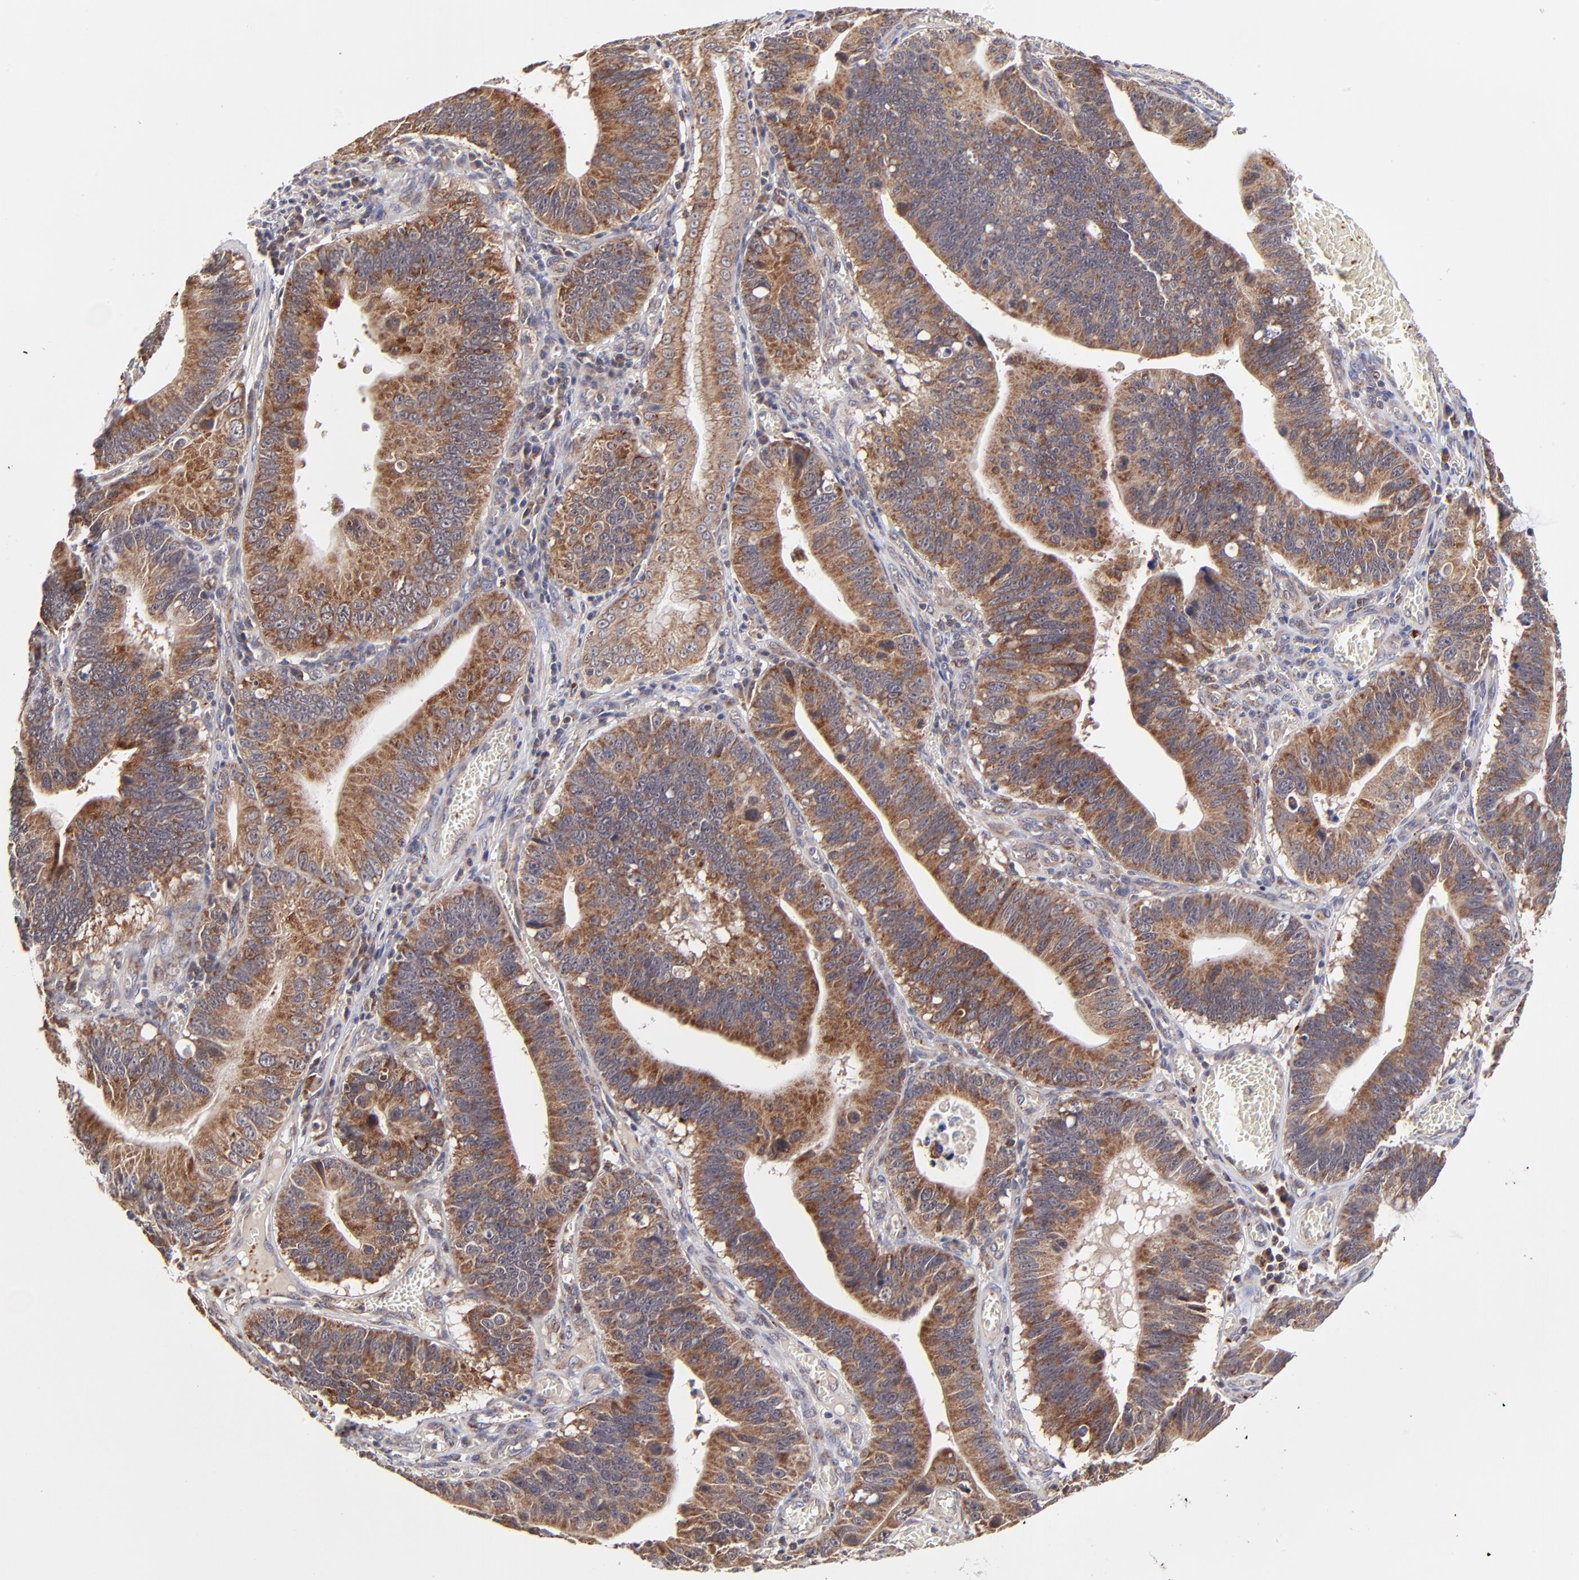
{"staining": {"intensity": "strong", "quantity": ">75%", "location": "cytoplasmic/membranous"}, "tissue": "stomach cancer", "cell_type": "Tumor cells", "image_type": "cancer", "snomed": [{"axis": "morphology", "description": "Adenocarcinoma, NOS"}, {"axis": "topography", "description": "Stomach"}, {"axis": "topography", "description": "Gastric cardia"}], "caption": "Brown immunohistochemical staining in human stomach cancer (adenocarcinoma) exhibits strong cytoplasmic/membranous staining in approximately >75% of tumor cells.", "gene": "MAP2K7", "patient": {"sex": "male", "age": 59}}